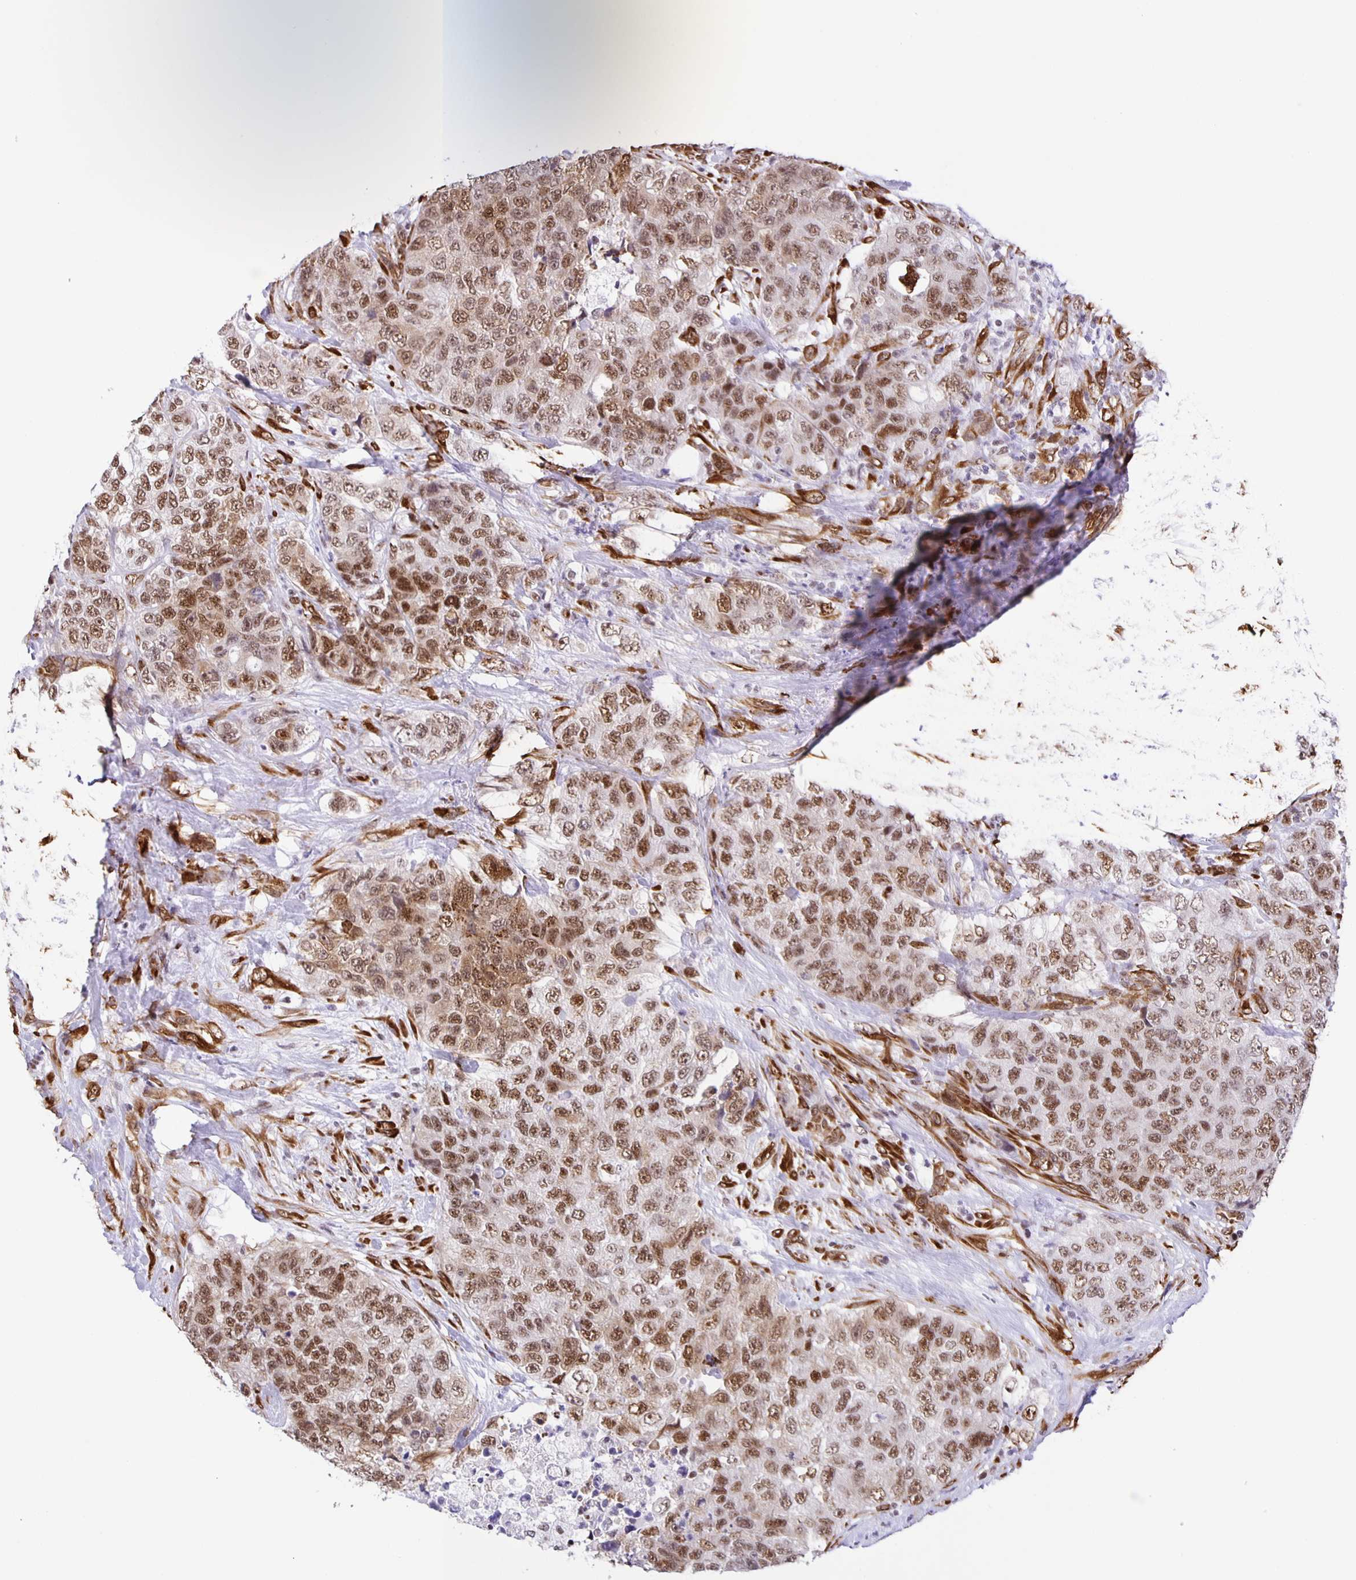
{"staining": {"intensity": "moderate", "quantity": ">75%", "location": "nuclear"}, "tissue": "urothelial cancer", "cell_type": "Tumor cells", "image_type": "cancer", "snomed": [{"axis": "morphology", "description": "Urothelial carcinoma, High grade"}, {"axis": "topography", "description": "Urinary bladder"}], "caption": "Moderate nuclear expression is present in approximately >75% of tumor cells in urothelial cancer.", "gene": "ZRANB2", "patient": {"sex": "female", "age": 78}}